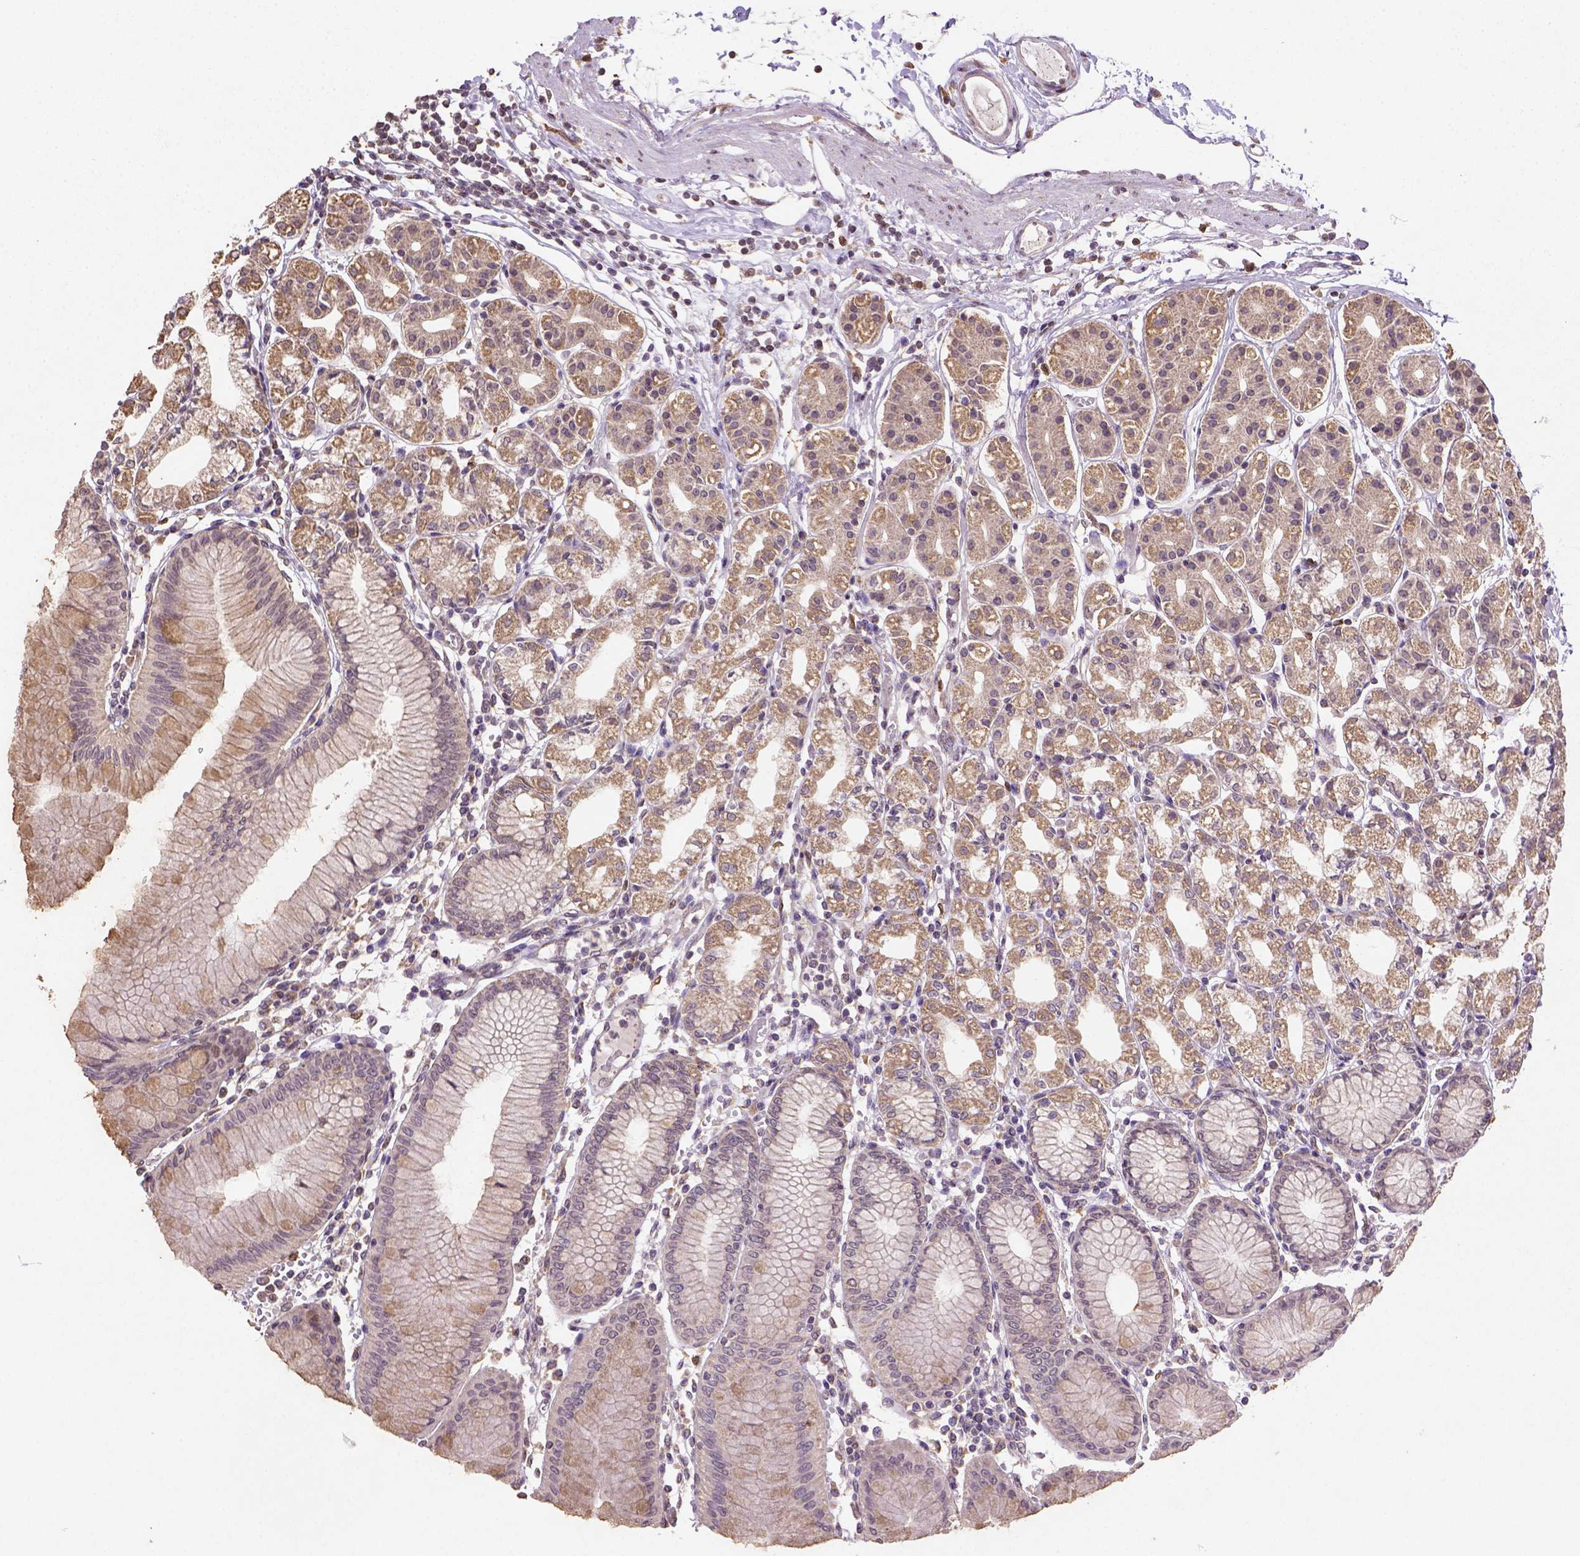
{"staining": {"intensity": "moderate", "quantity": ">75%", "location": "cytoplasmic/membranous"}, "tissue": "stomach", "cell_type": "Glandular cells", "image_type": "normal", "snomed": [{"axis": "morphology", "description": "Normal tissue, NOS"}, {"axis": "topography", "description": "Skeletal muscle"}, {"axis": "topography", "description": "Stomach"}], "caption": "A histopathology image showing moderate cytoplasmic/membranous positivity in about >75% of glandular cells in unremarkable stomach, as visualized by brown immunohistochemical staining.", "gene": "NUDT10", "patient": {"sex": "female", "age": 57}}